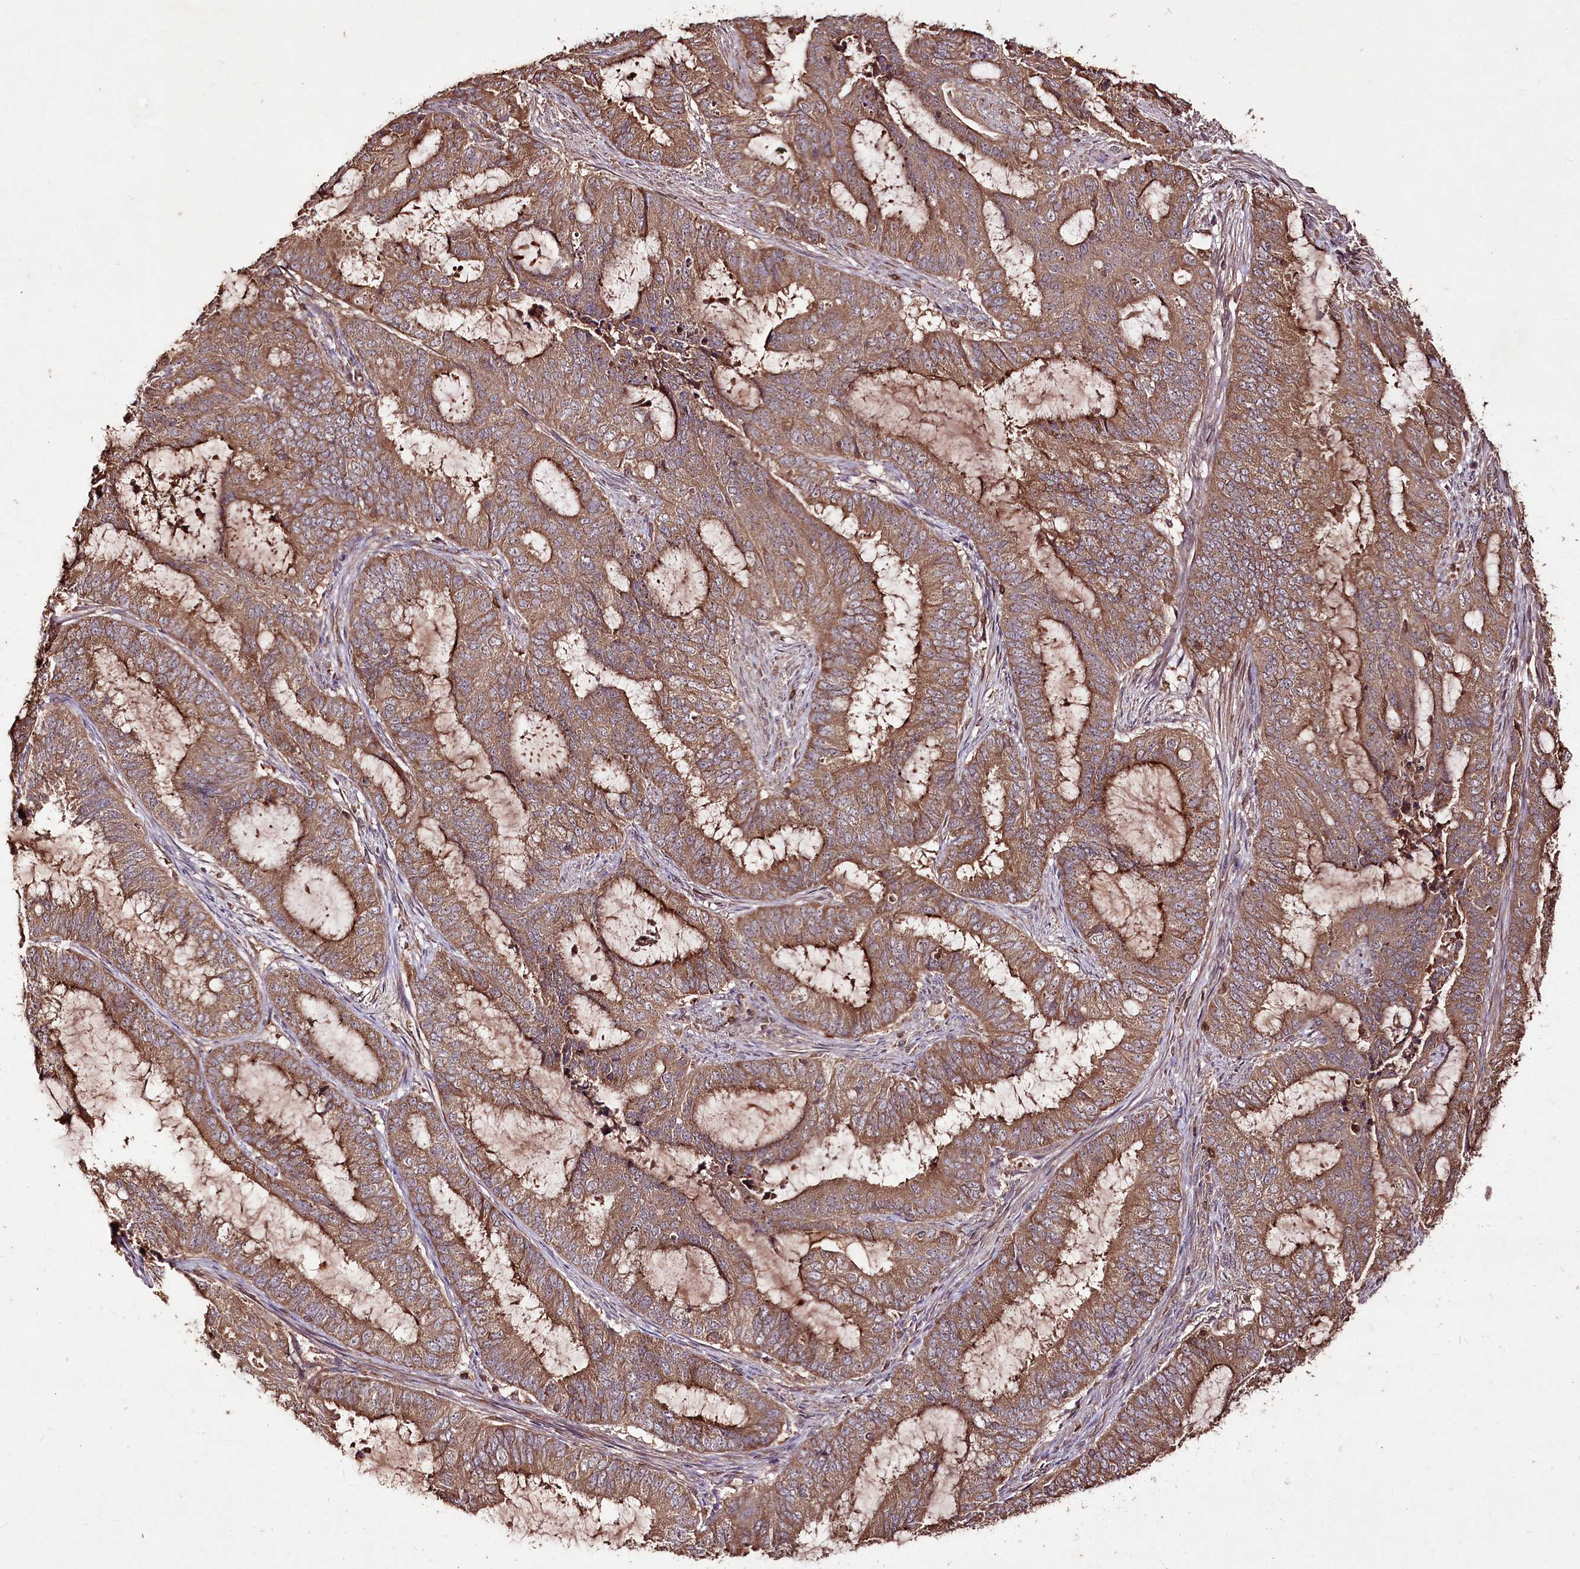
{"staining": {"intensity": "moderate", "quantity": ">75%", "location": "cytoplasmic/membranous"}, "tissue": "endometrial cancer", "cell_type": "Tumor cells", "image_type": "cancer", "snomed": [{"axis": "morphology", "description": "Adenocarcinoma, NOS"}, {"axis": "topography", "description": "Endometrium"}], "caption": "A photomicrograph showing moderate cytoplasmic/membranous positivity in approximately >75% of tumor cells in endometrial cancer (adenocarcinoma), as visualized by brown immunohistochemical staining.", "gene": "FAM53B", "patient": {"sex": "female", "age": 51}}